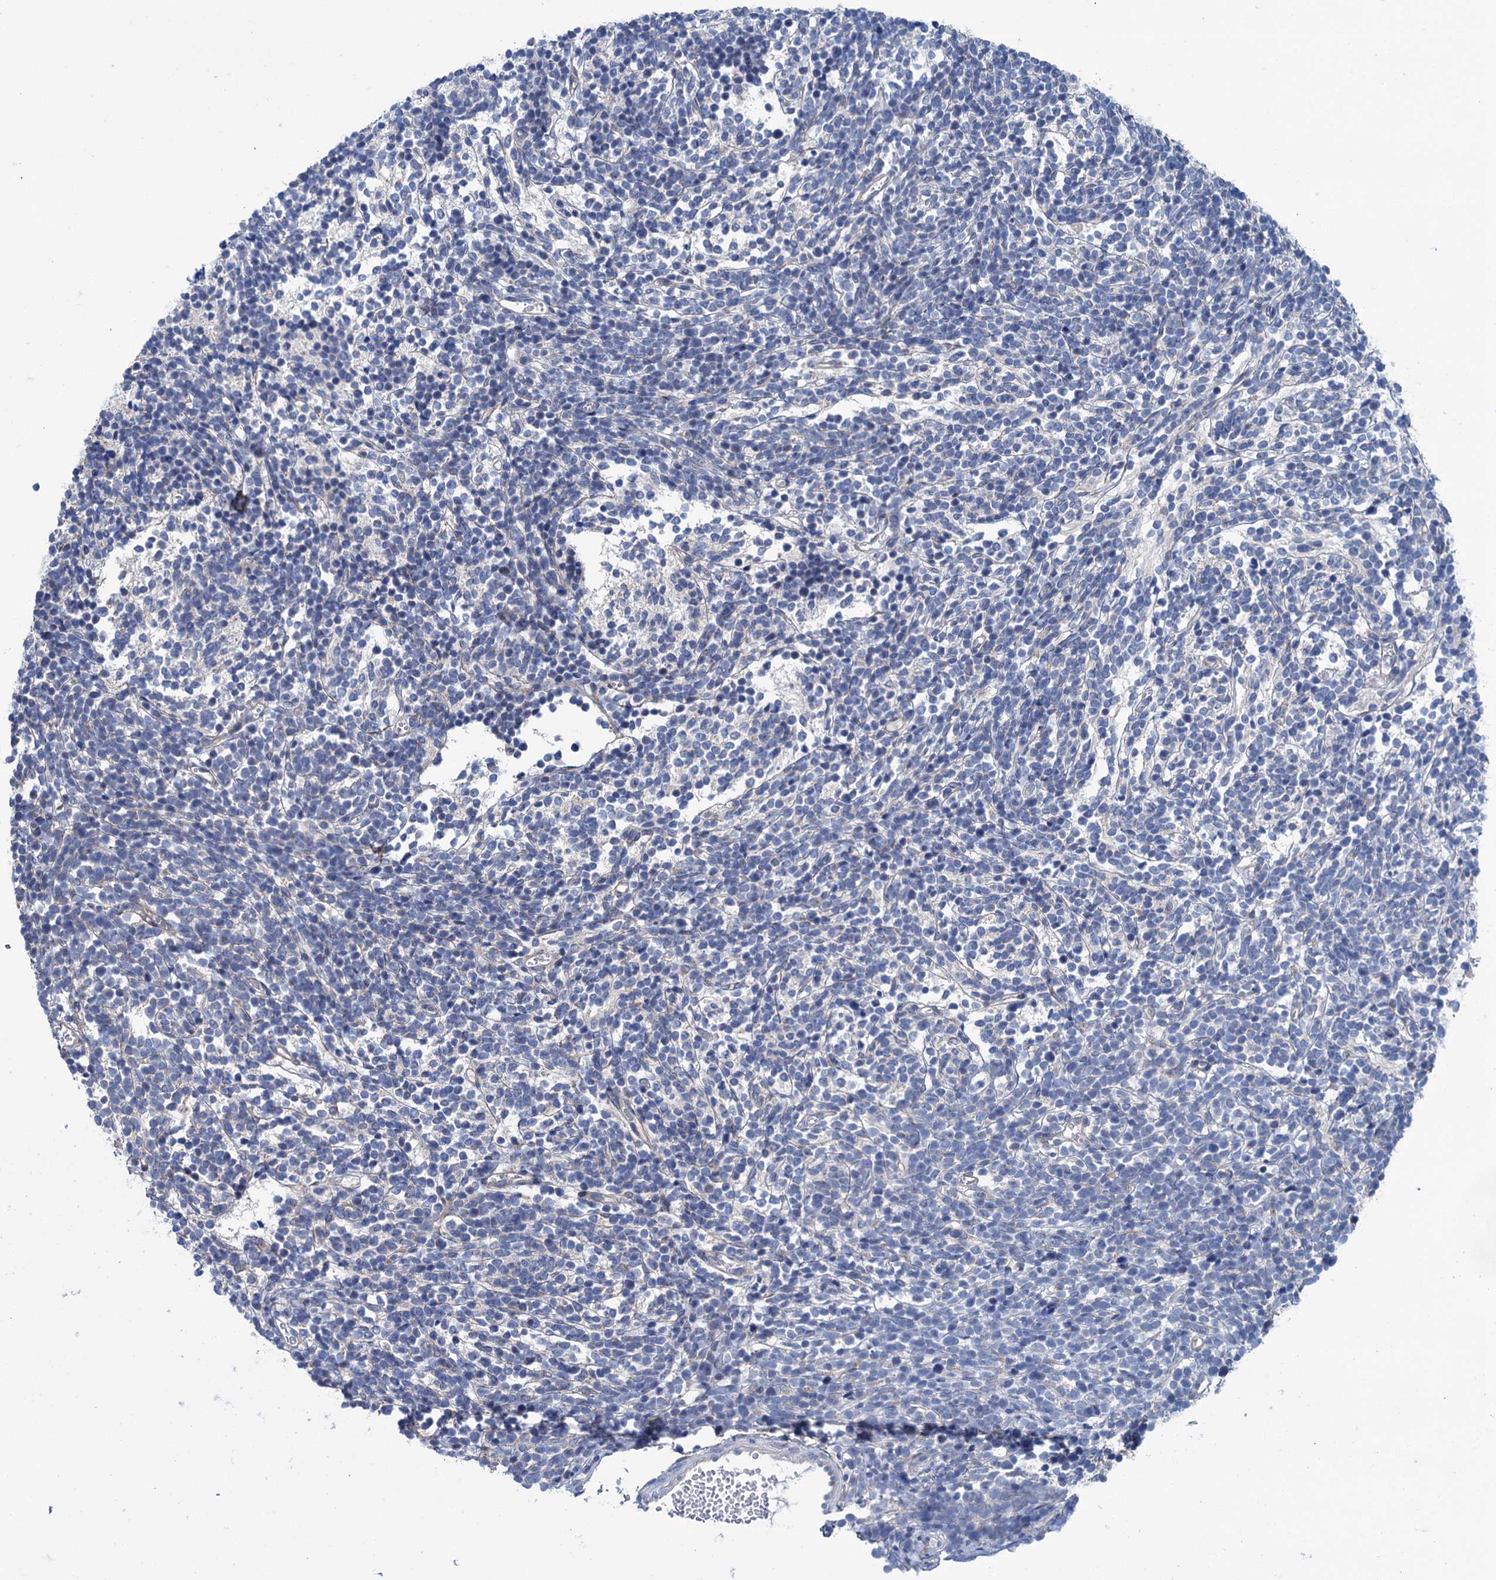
{"staining": {"intensity": "negative", "quantity": "none", "location": "none"}, "tissue": "glioma", "cell_type": "Tumor cells", "image_type": "cancer", "snomed": [{"axis": "morphology", "description": "Glioma, malignant, Low grade"}, {"axis": "topography", "description": "Brain"}], "caption": "An image of human glioma is negative for staining in tumor cells.", "gene": "EYA4", "patient": {"sex": "female", "age": 1}}